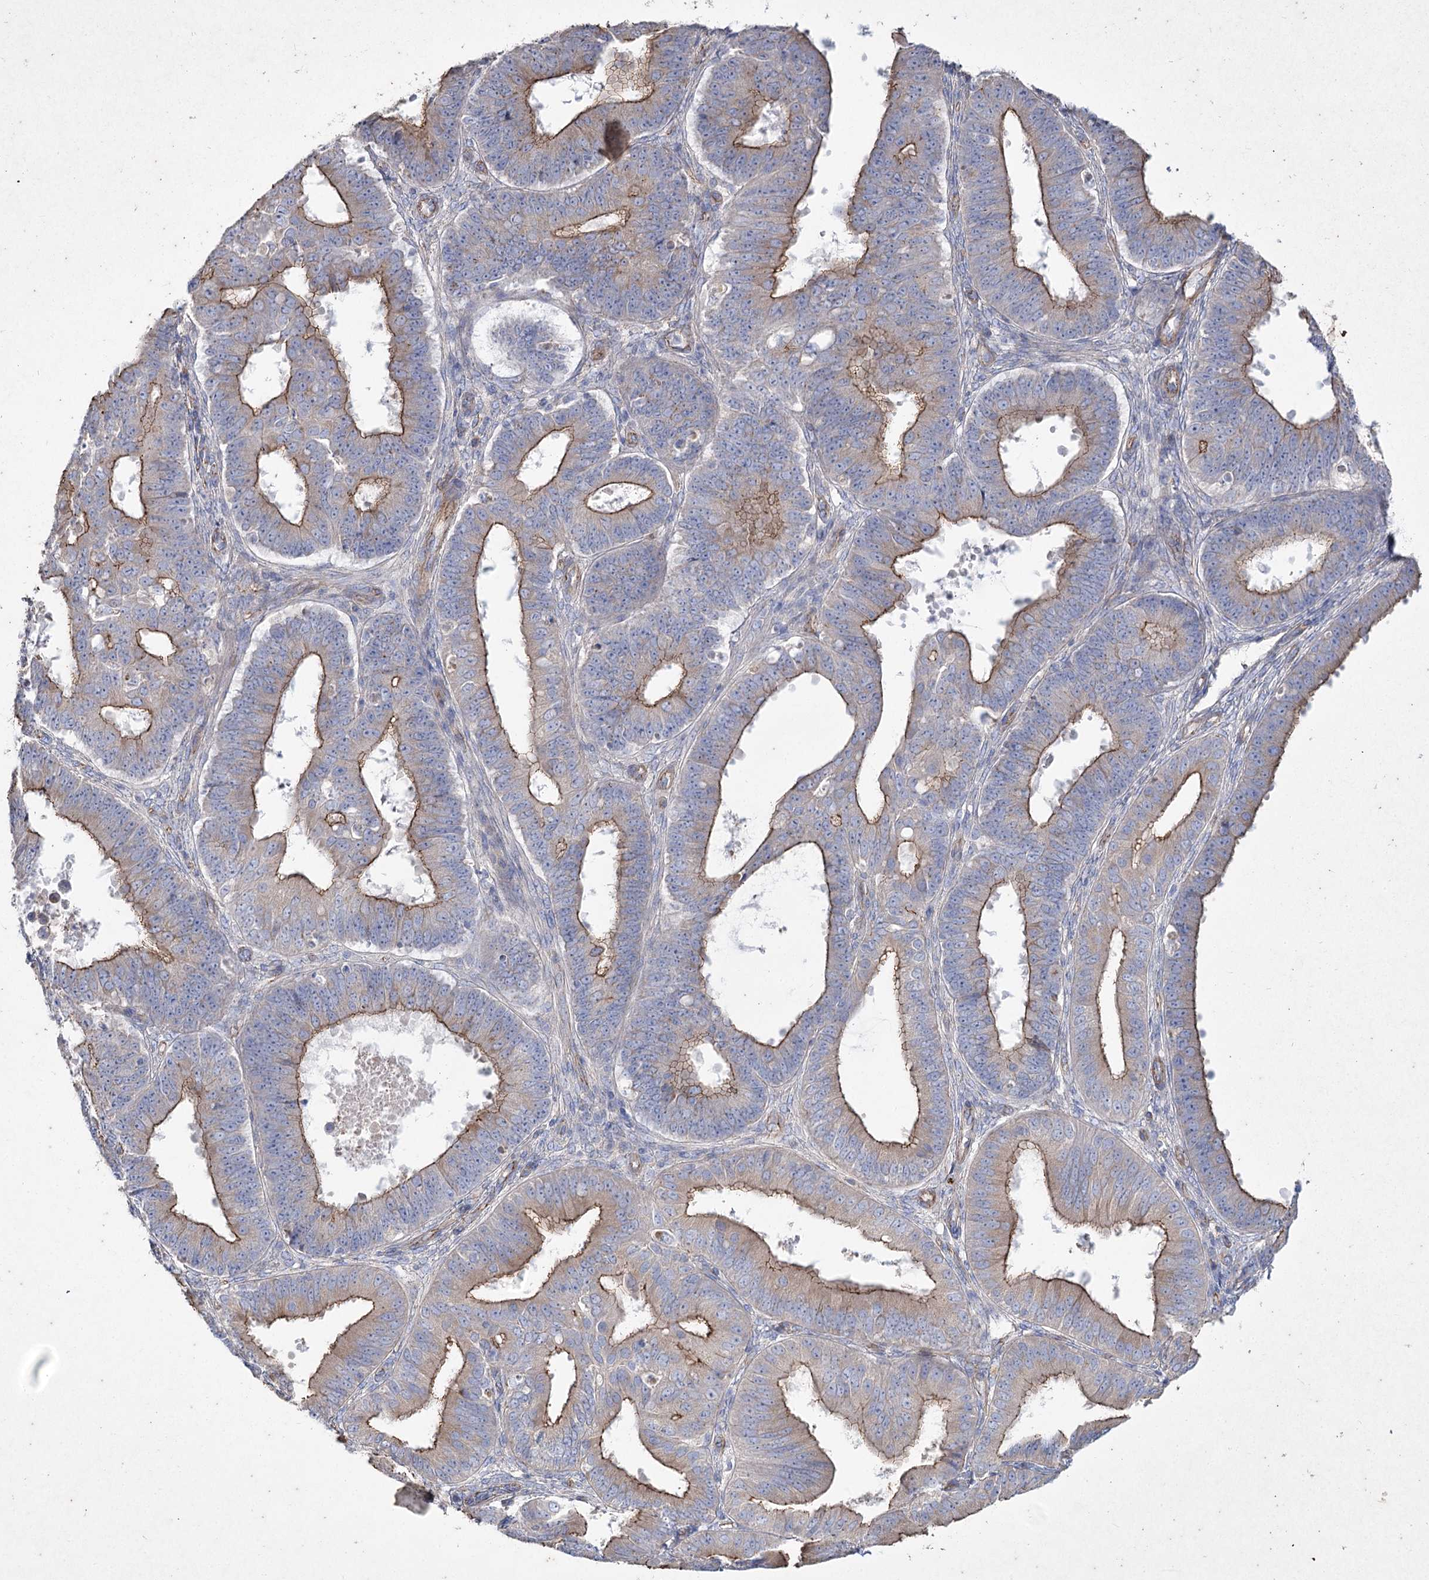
{"staining": {"intensity": "moderate", "quantity": ">75%", "location": "cytoplasmic/membranous"}, "tissue": "ovarian cancer", "cell_type": "Tumor cells", "image_type": "cancer", "snomed": [{"axis": "morphology", "description": "Carcinoma, endometroid"}, {"axis": "topography", "description": "Appendix"}, {"axis": "topography", "description": "Ovary"}], "caption": "This histopathology image shows ovarian cancer (endometroid carcinoma) stained with IHC to label a protein in brown. The cytoplasmic/membranous of tumor cells show moderate positivity for the protein. Nuclei are counter-stained blue.", "gene": "LDLRAD3", "patient": {"sex": "female", "age": 42}}